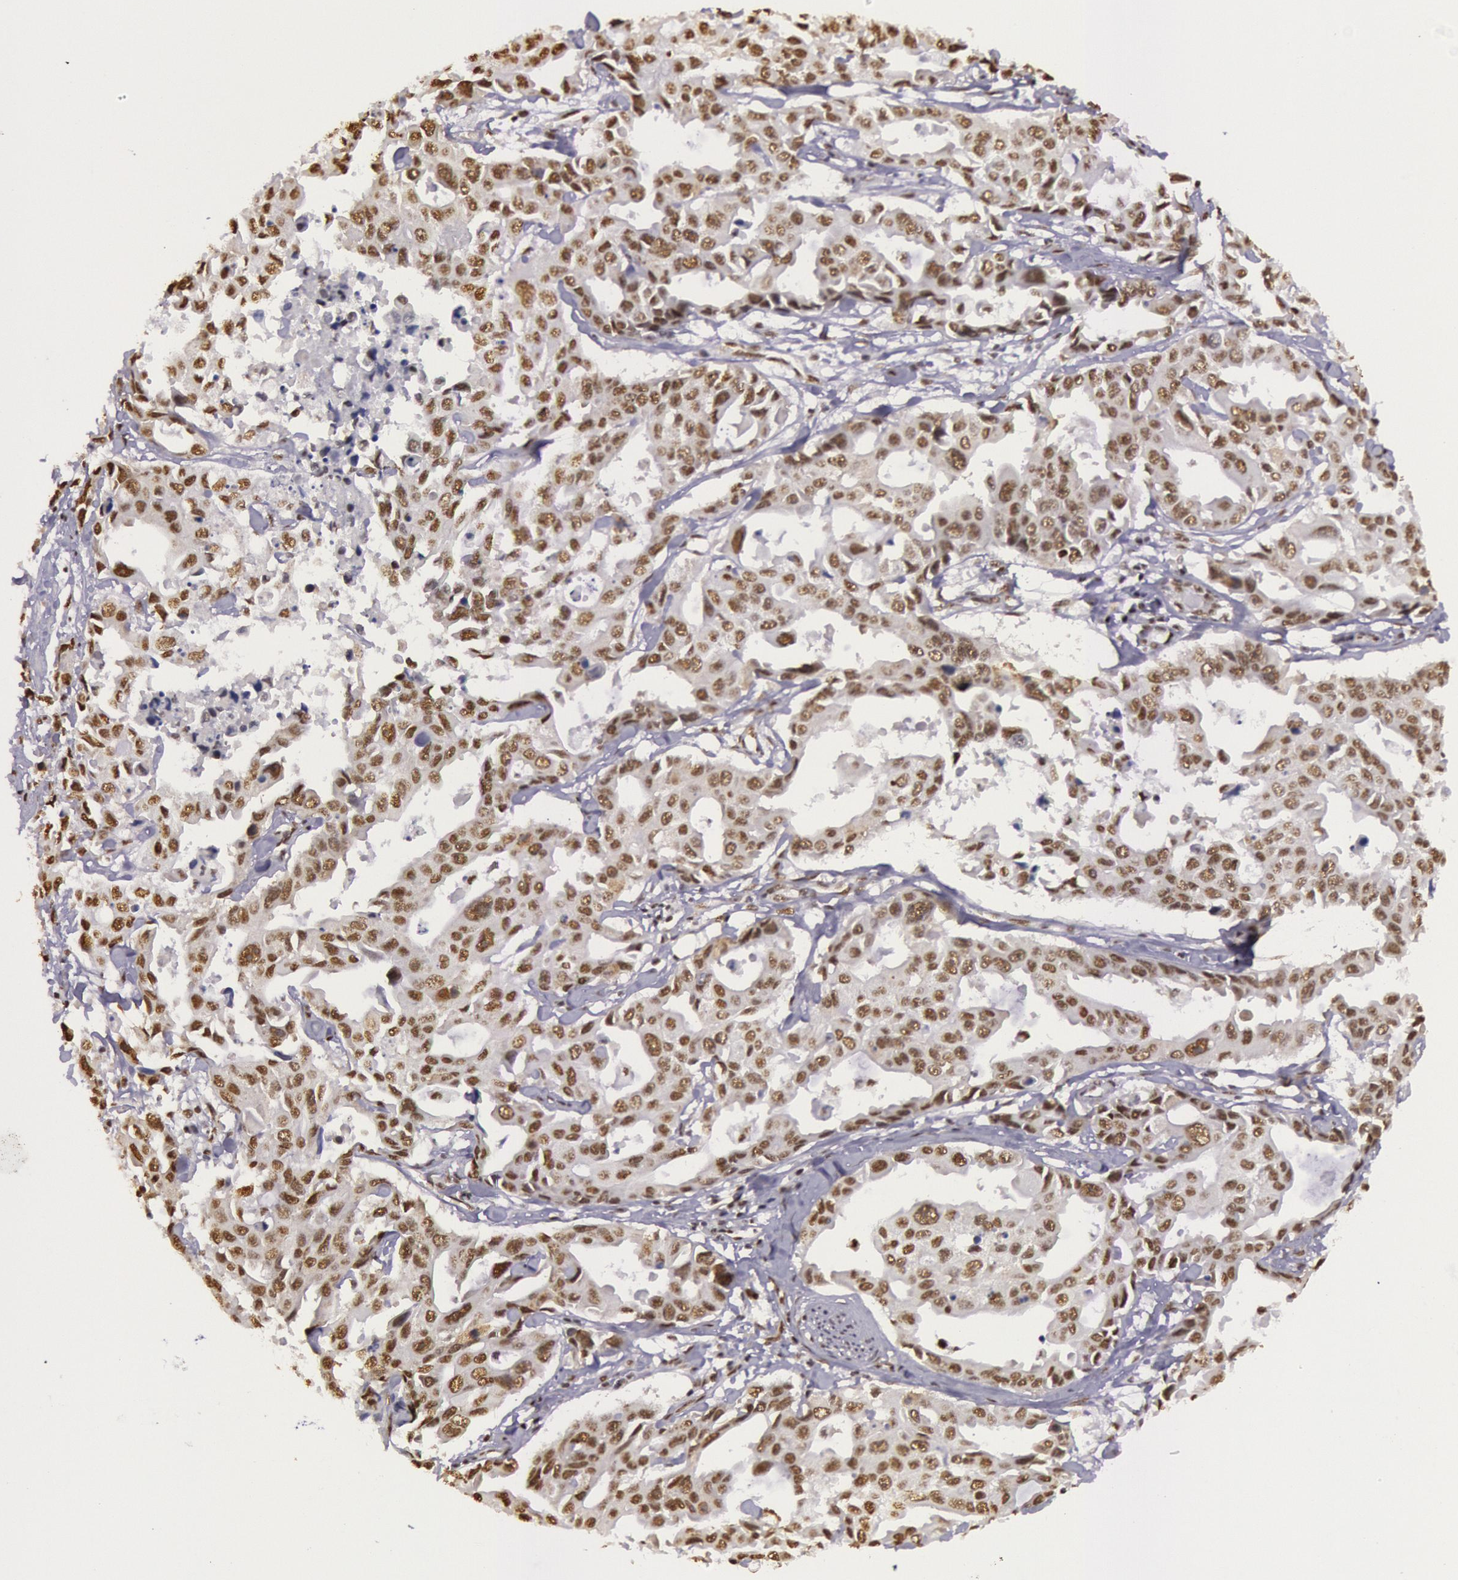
{"staining": {"intensity": "moderate", "quantity": ">75%", "location": "nuclear"}, "tissue": "lung cancer", "cell_type": "Tumor cells", "image_type": "cancer", "snomed": [{"axis": "morphology", "description": "Adenocarcinoma, NOS"}, {"axis": "topography", "description": "Lung"}], "caption": "A brown stain highlights moderate nuclear positivity of a protein in human adenocarcinoma (lung) tumor cells.", "gene": "HNRNPH2", "patient": {"sex": "male", "age": 64}}